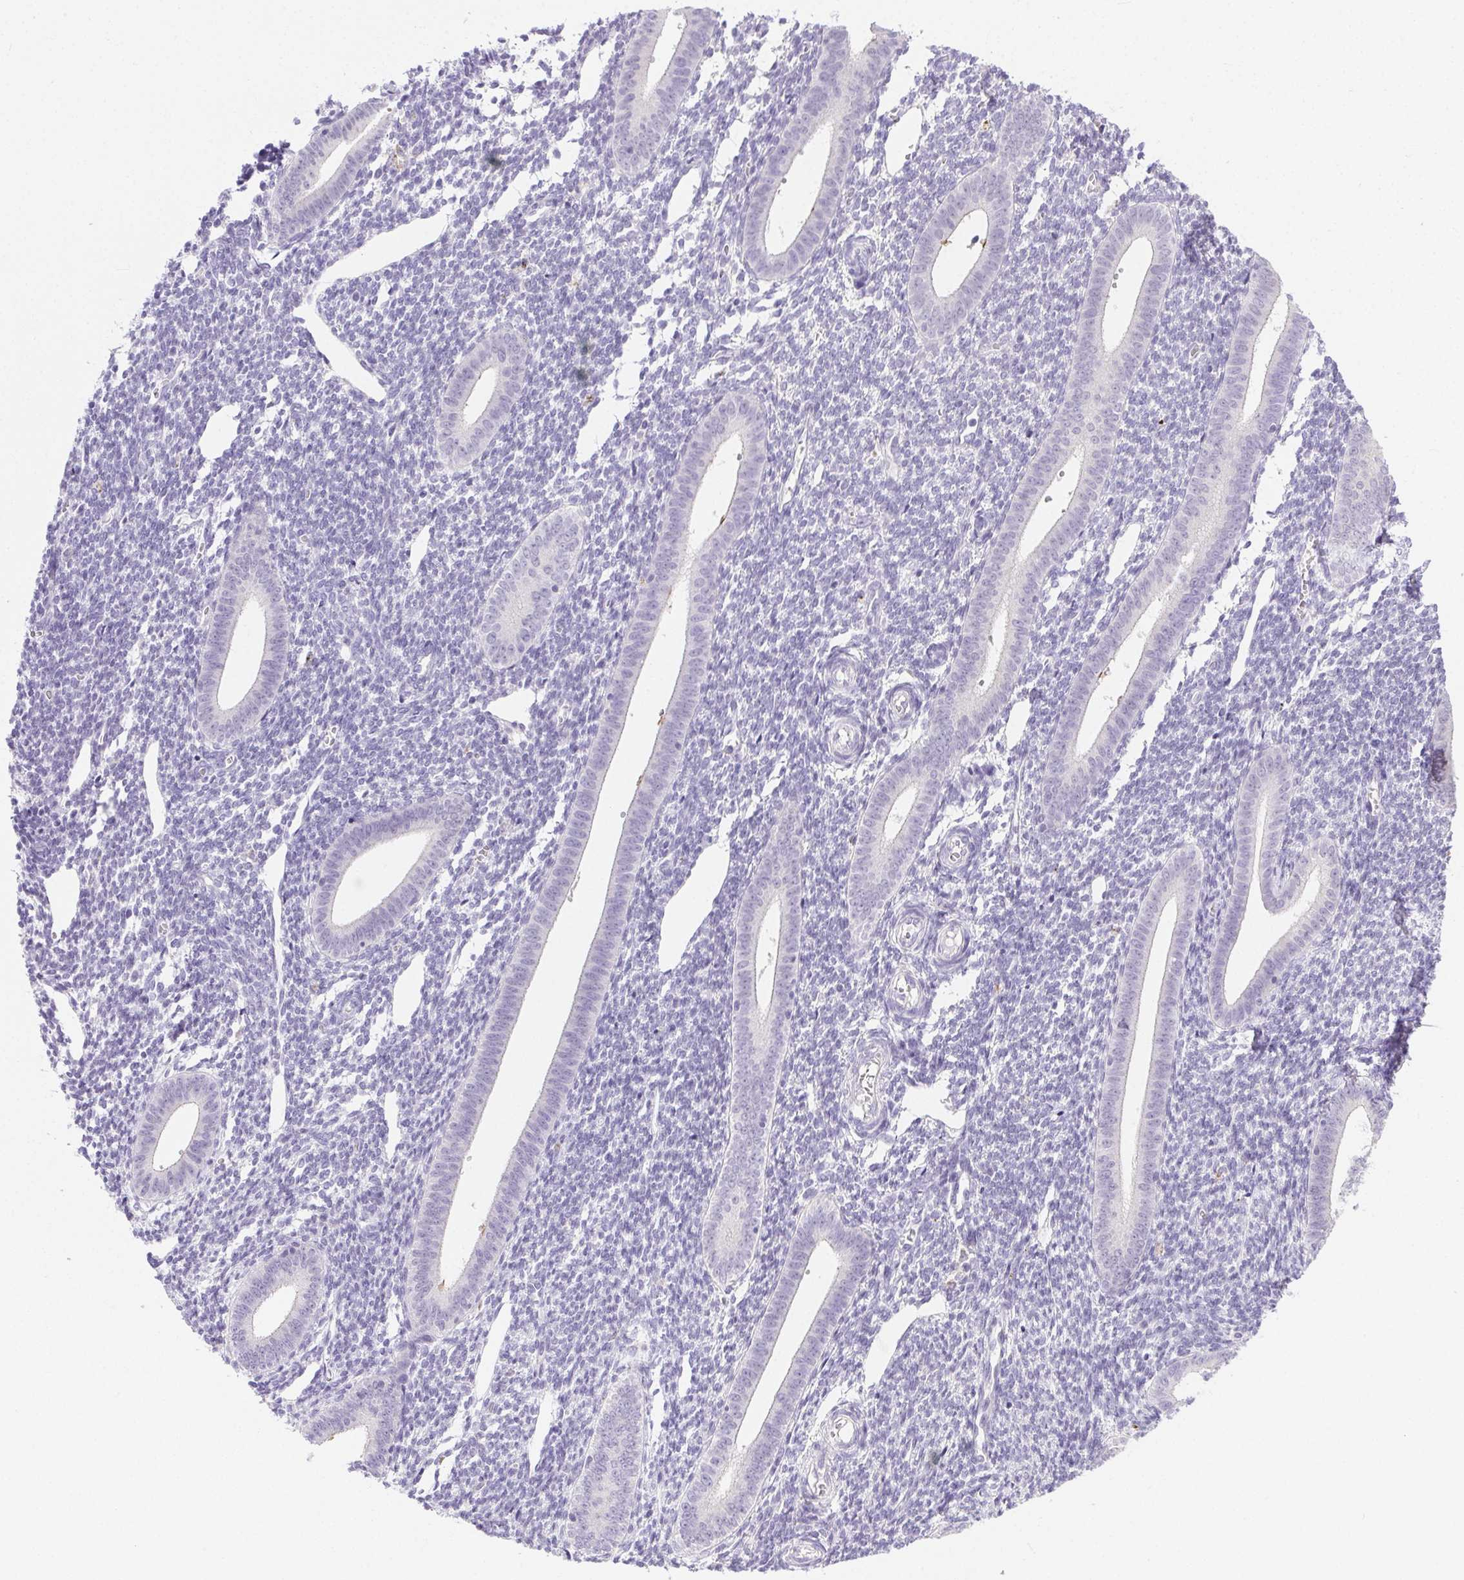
{"staining": {"intensity": "negative", "quantity": "none", "location": "none"}, "tissue": "endometrium", "cell_type": "Cells in endometrial stroma", "image_type": "normal", "snomed": [{"axis": "morphology", "description": "Normal tissue, NOS"}, {"axis": "topography", "description": "Endometrium"}], "caption": "DAB (3,3'-diaminobenzidine) immunohistochemical staining of normal endometrium exhibits no significant positivity in cells in endometrial stroma.", "gene": "C20orf85", "patient": {"sex": "female", "age": 25}}